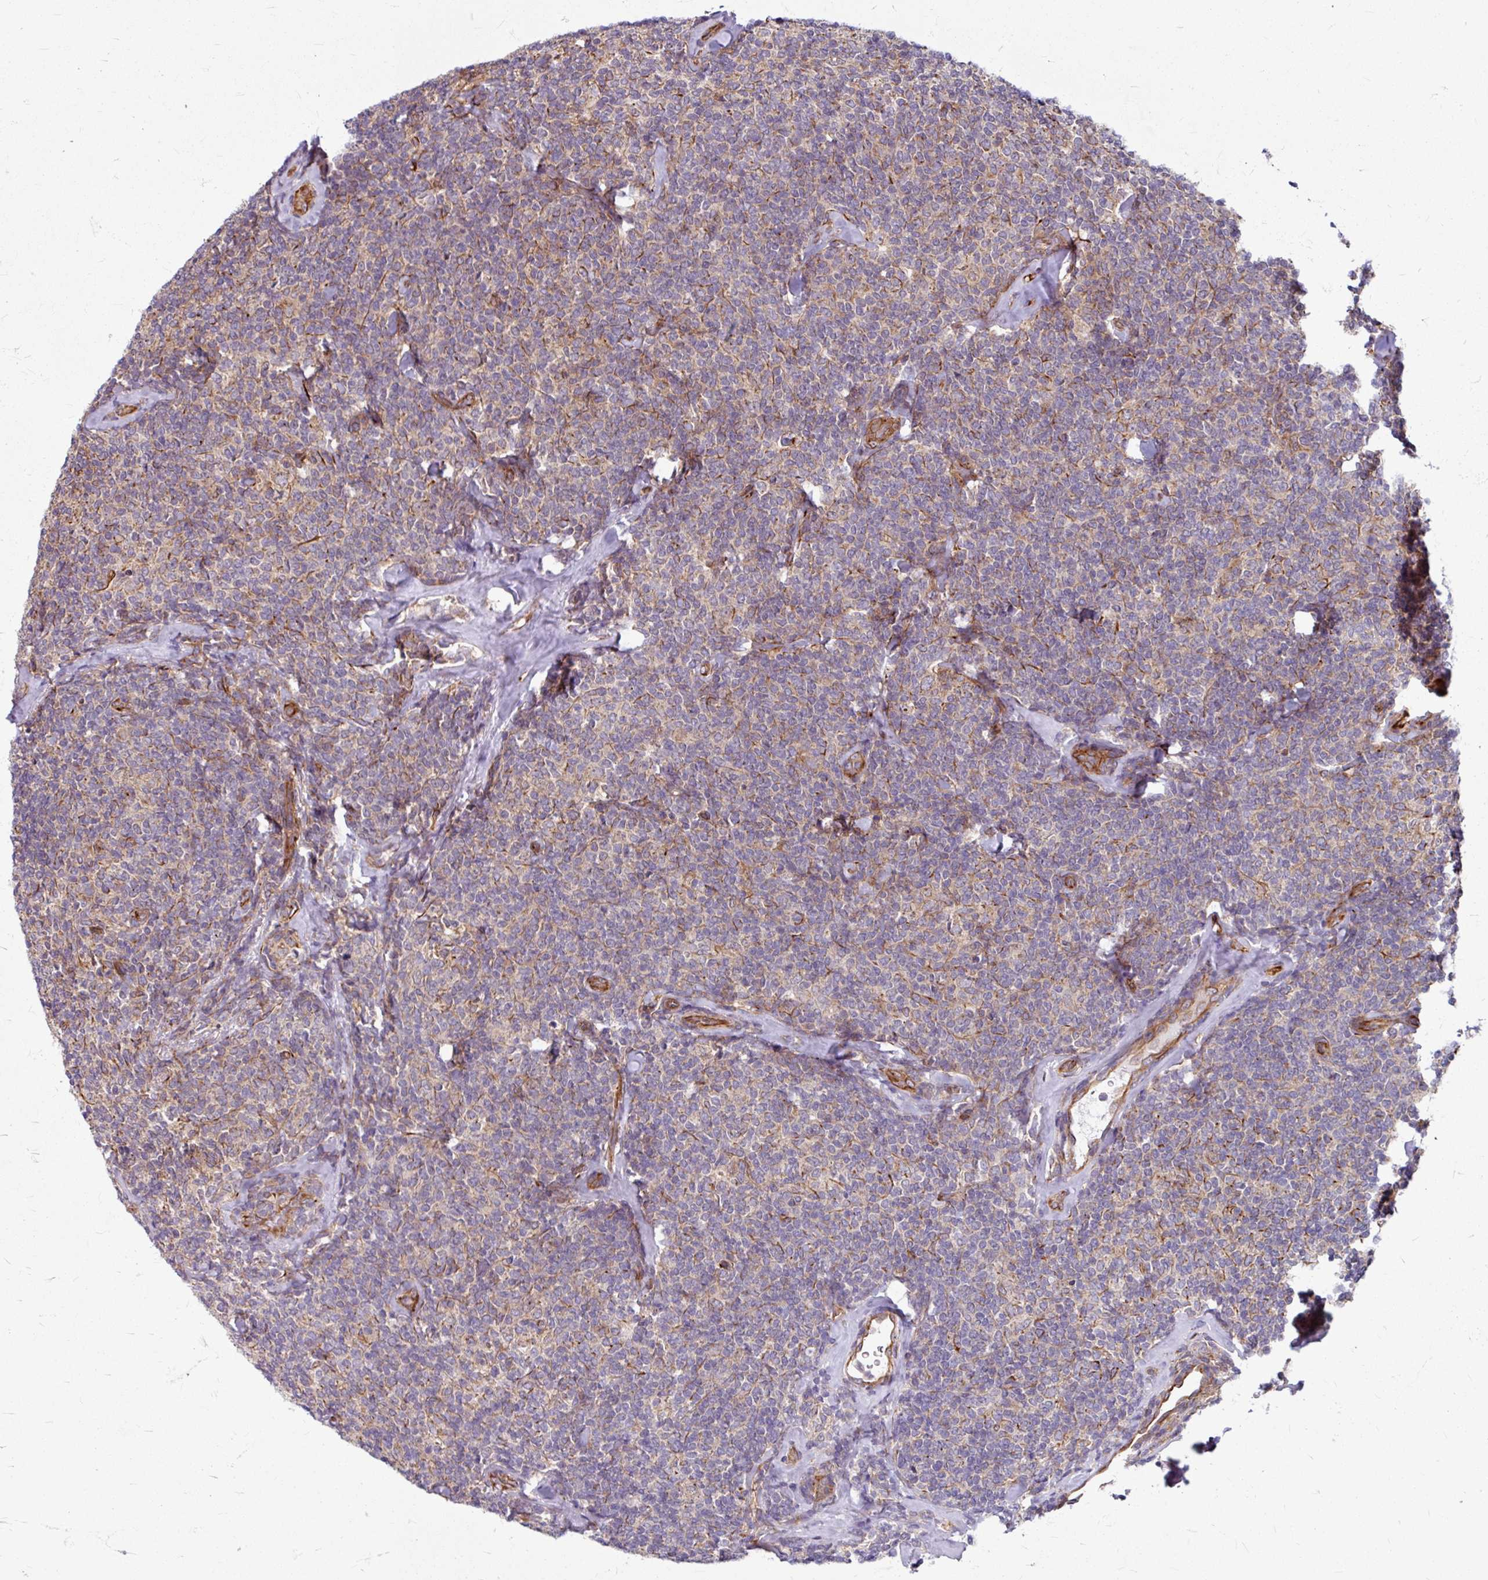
{"staining": {"intensity": "weak", "quantity": "<25%", "location": "cytoplasmic/membranous"}, "tissue": "lymphoma", "cell_type": "Tumor cells", "image_type": "cancer", "snomed": [{"axis": "morphology", "description": "Malignant lymphoma, non-Hodgkin's type, Low grade"}, {"axis": "topography", "description": "Lymph node"}], "caption": "DAB (3,3'-diaminobenzidine) immunohistochemical staining of human lymphoma exhibits no significant positivity in tumor cells.", "gene": "DAAM2", "patient": {"sex": "female", "age": 56}}